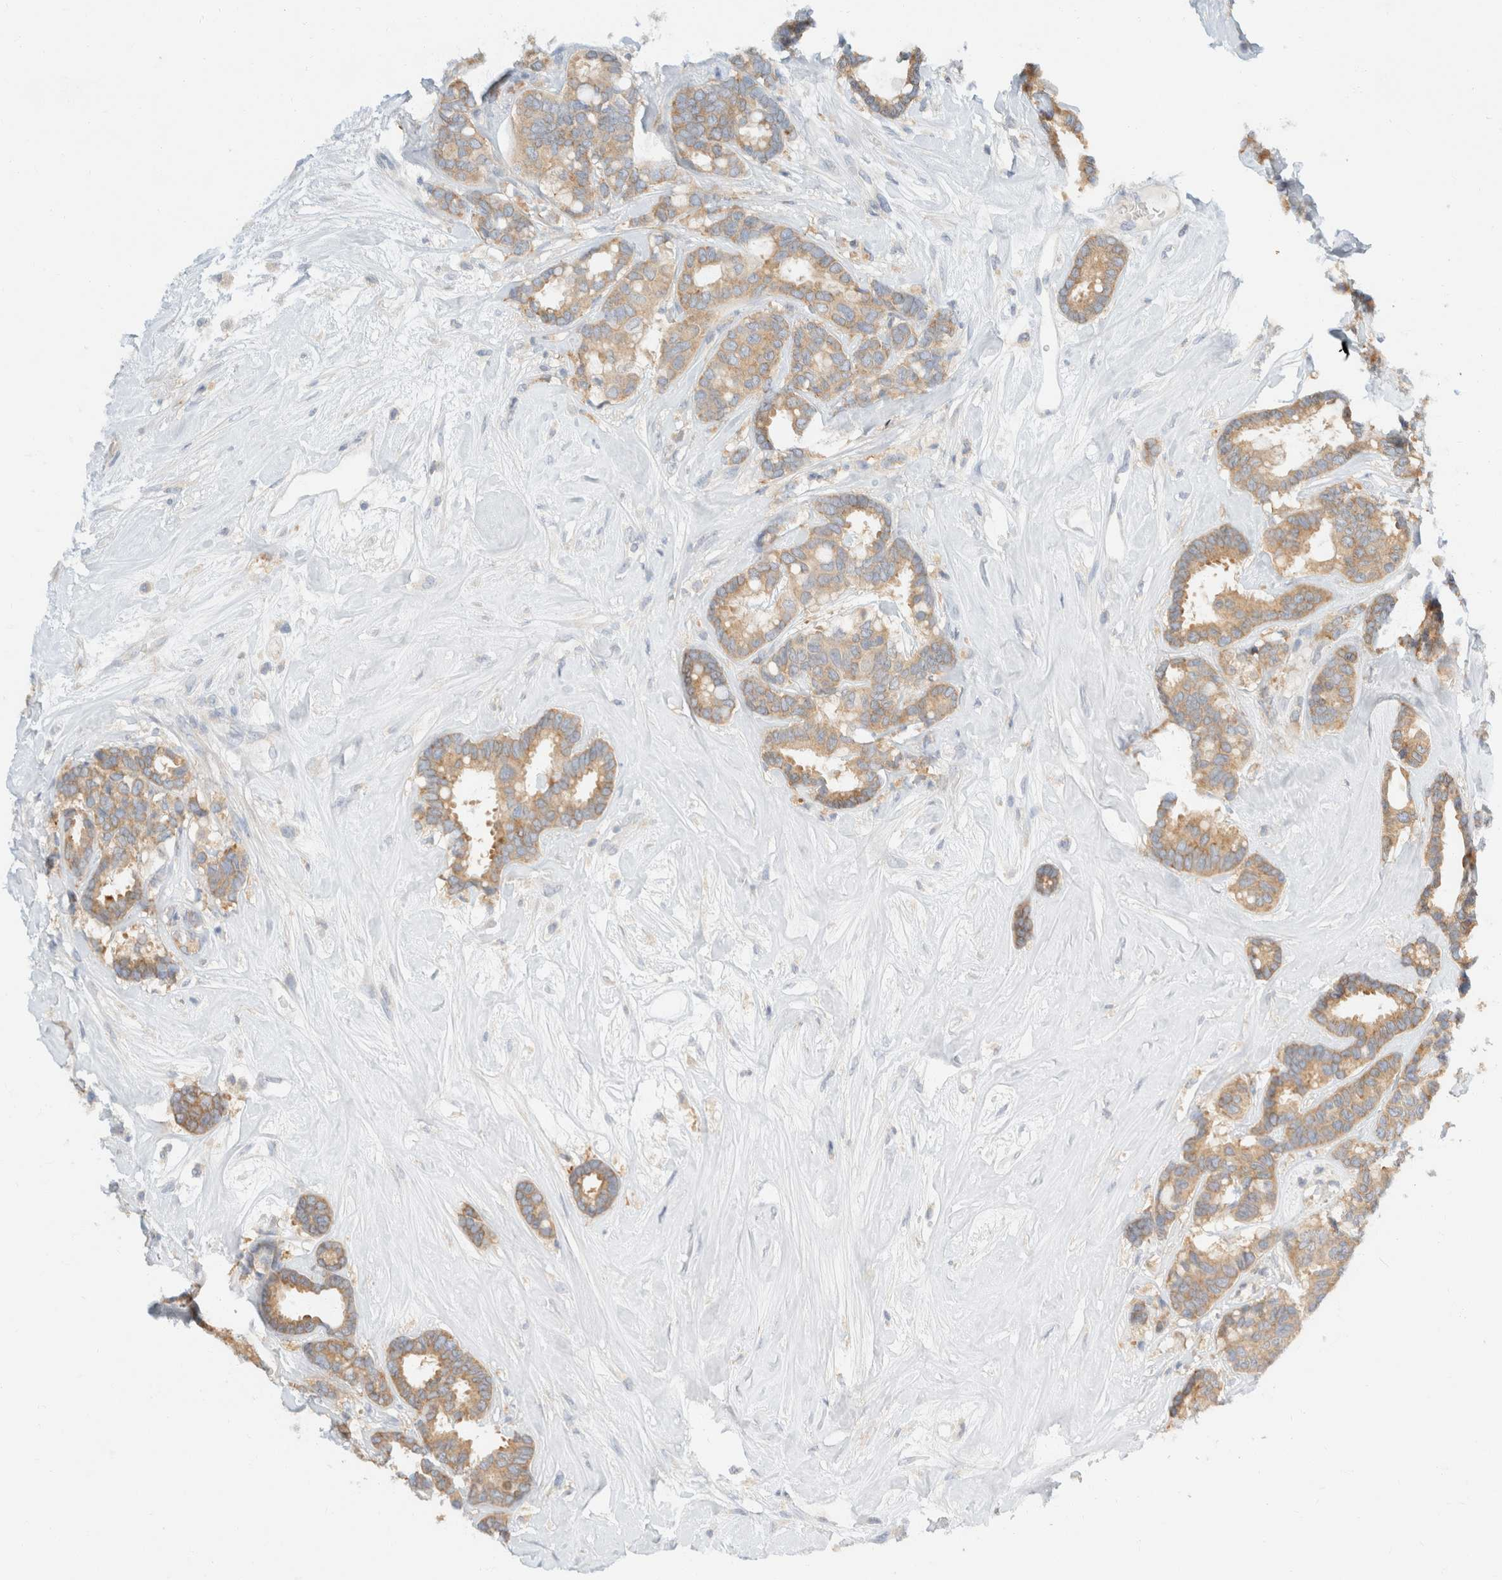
{"staining": {"intensity": "moderate", "quantity": ">75%", "location": "cytoplasmic/membranous"}, "tissue": "breast cancer", "cell_type": "Tumor cells", "image_type": "cancer", "snomed": [{"axis": "morphology", "description": "Duct carcinoma"}, {"axis": "topography", "description": "Breast"}], "caption": "Protein expression analysis of breast infiltrating ductal carcinoma demonstrates moderate cytoplasmic/membranous expression in about >75% of tumor cells.", "gene": "SH3GLB2", "patient": {"sex": "female", "age": 87}}